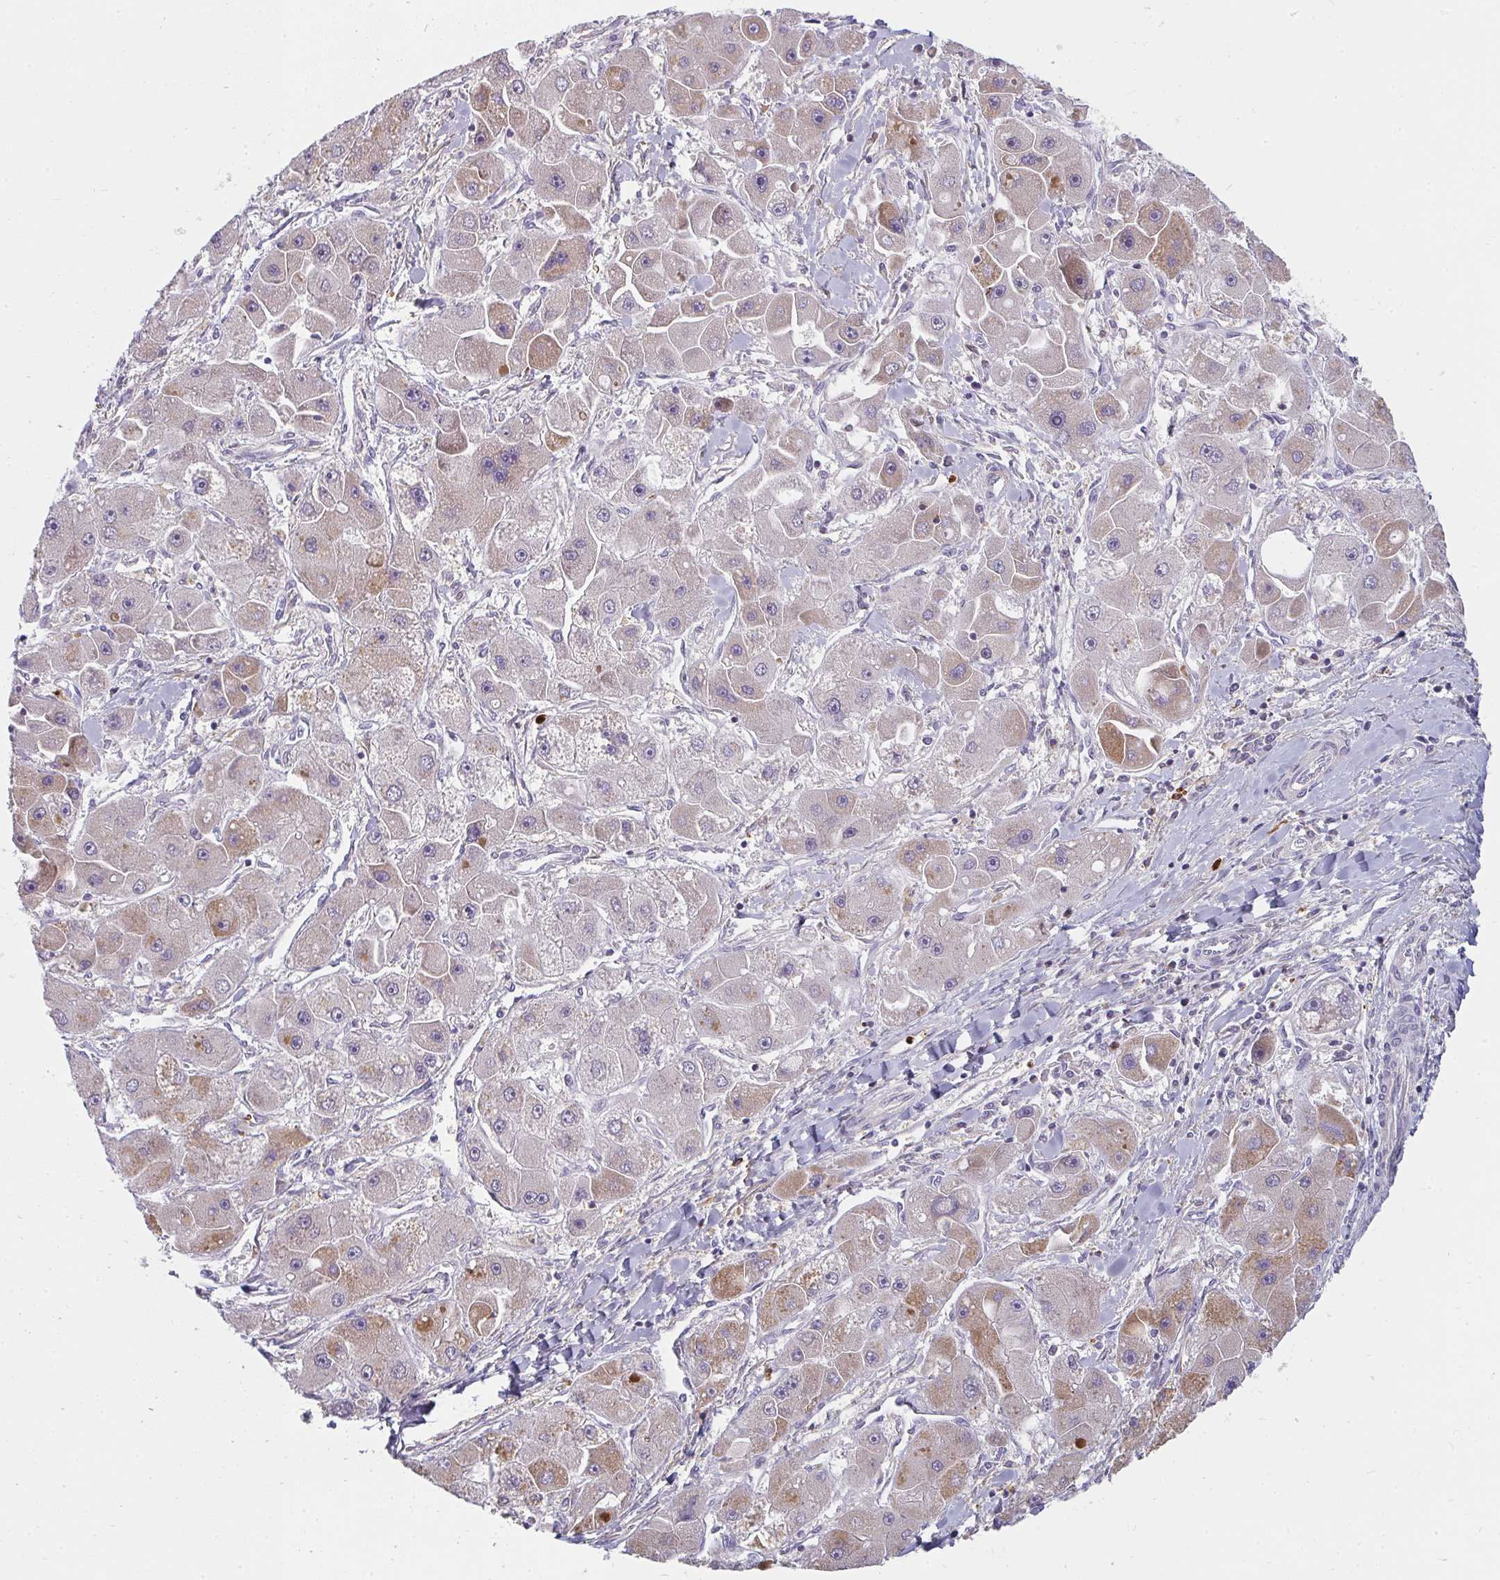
{"staining": {"intensity": "moderate", "quantity": "25%-75%", "location": "cytoplasmic/membranous"}, "tissue": "liver cancer", "cell_type": "Tumor cells", "image_type": "cancer", "snomed": [{"axis": "morphology", "description": "Carcinoma, Hepatocellular, NOS"}, {"axis": "topography", "description": "Liver"}], "caption": "Immunohistochemistry (IHC) histopathology image of human liver cancer stained for a protein (brown), which exhibits medium levels of moderate cytoplasmic/membranous expression in about 25%-75% of tumor cells.", "gene": "CSF3R", "patient": {"sex": "male", "age": 24}}